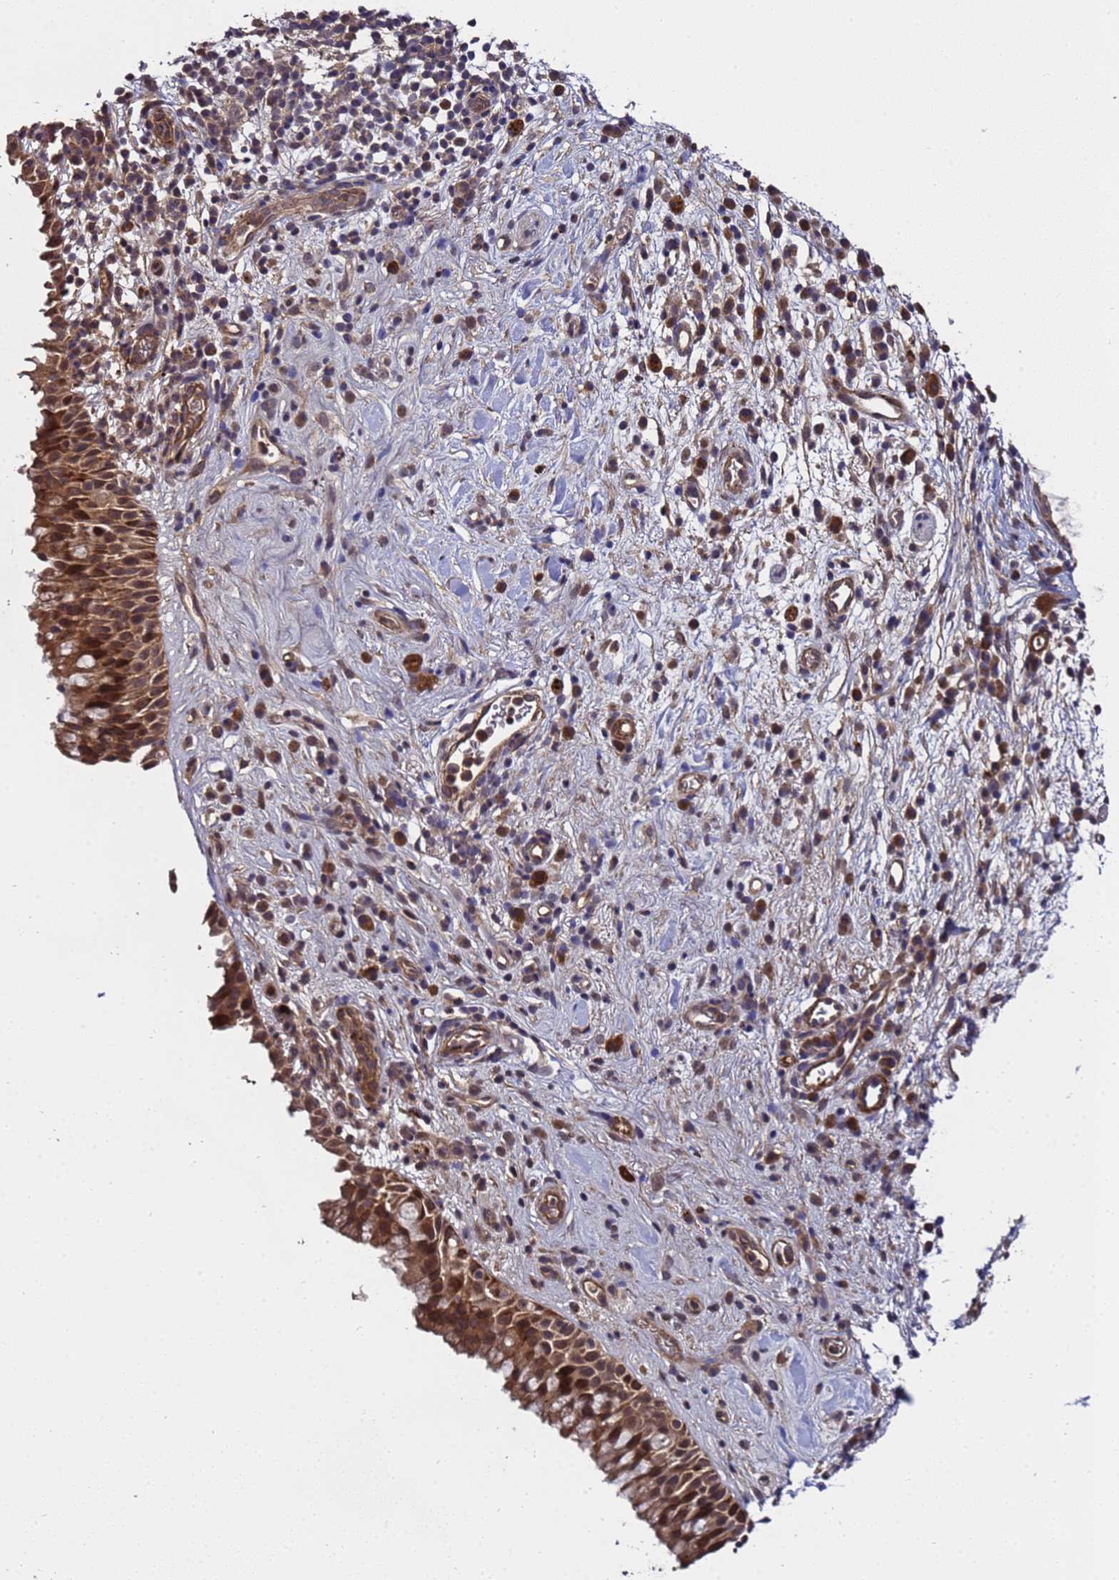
{"staining": {"intensity": "moderate", "quantity": ">75%", "location": "cytoplasmic/membranous,nuclear"}, "tissue": "nasopharynx", "cell_type": "Respiratory epithelial cells", "image_type": "normal", "snomed": [{"axis": "morphology", "description": "Normal tissue, NOS"}, {"axis": "morphology", "description": "Squamous cell carcinoma, NOS"}, {"axis": "topography", "description": "Nasopharynx"}, {"axis": "topography", "description": "Head-Neck"}], "caption": "A medium amount of moderate cytoplasmic/membranous,nuclear positivity is seen in about >75% of respiratory epithelial cells in benign nasopharynx. Using DAB (brown) and hematoxylin (blue) stains, captured at high magnification using brightfield microscopy.", "gene": "GSTCD", "patient": {"sex": "male", "age": 85}}